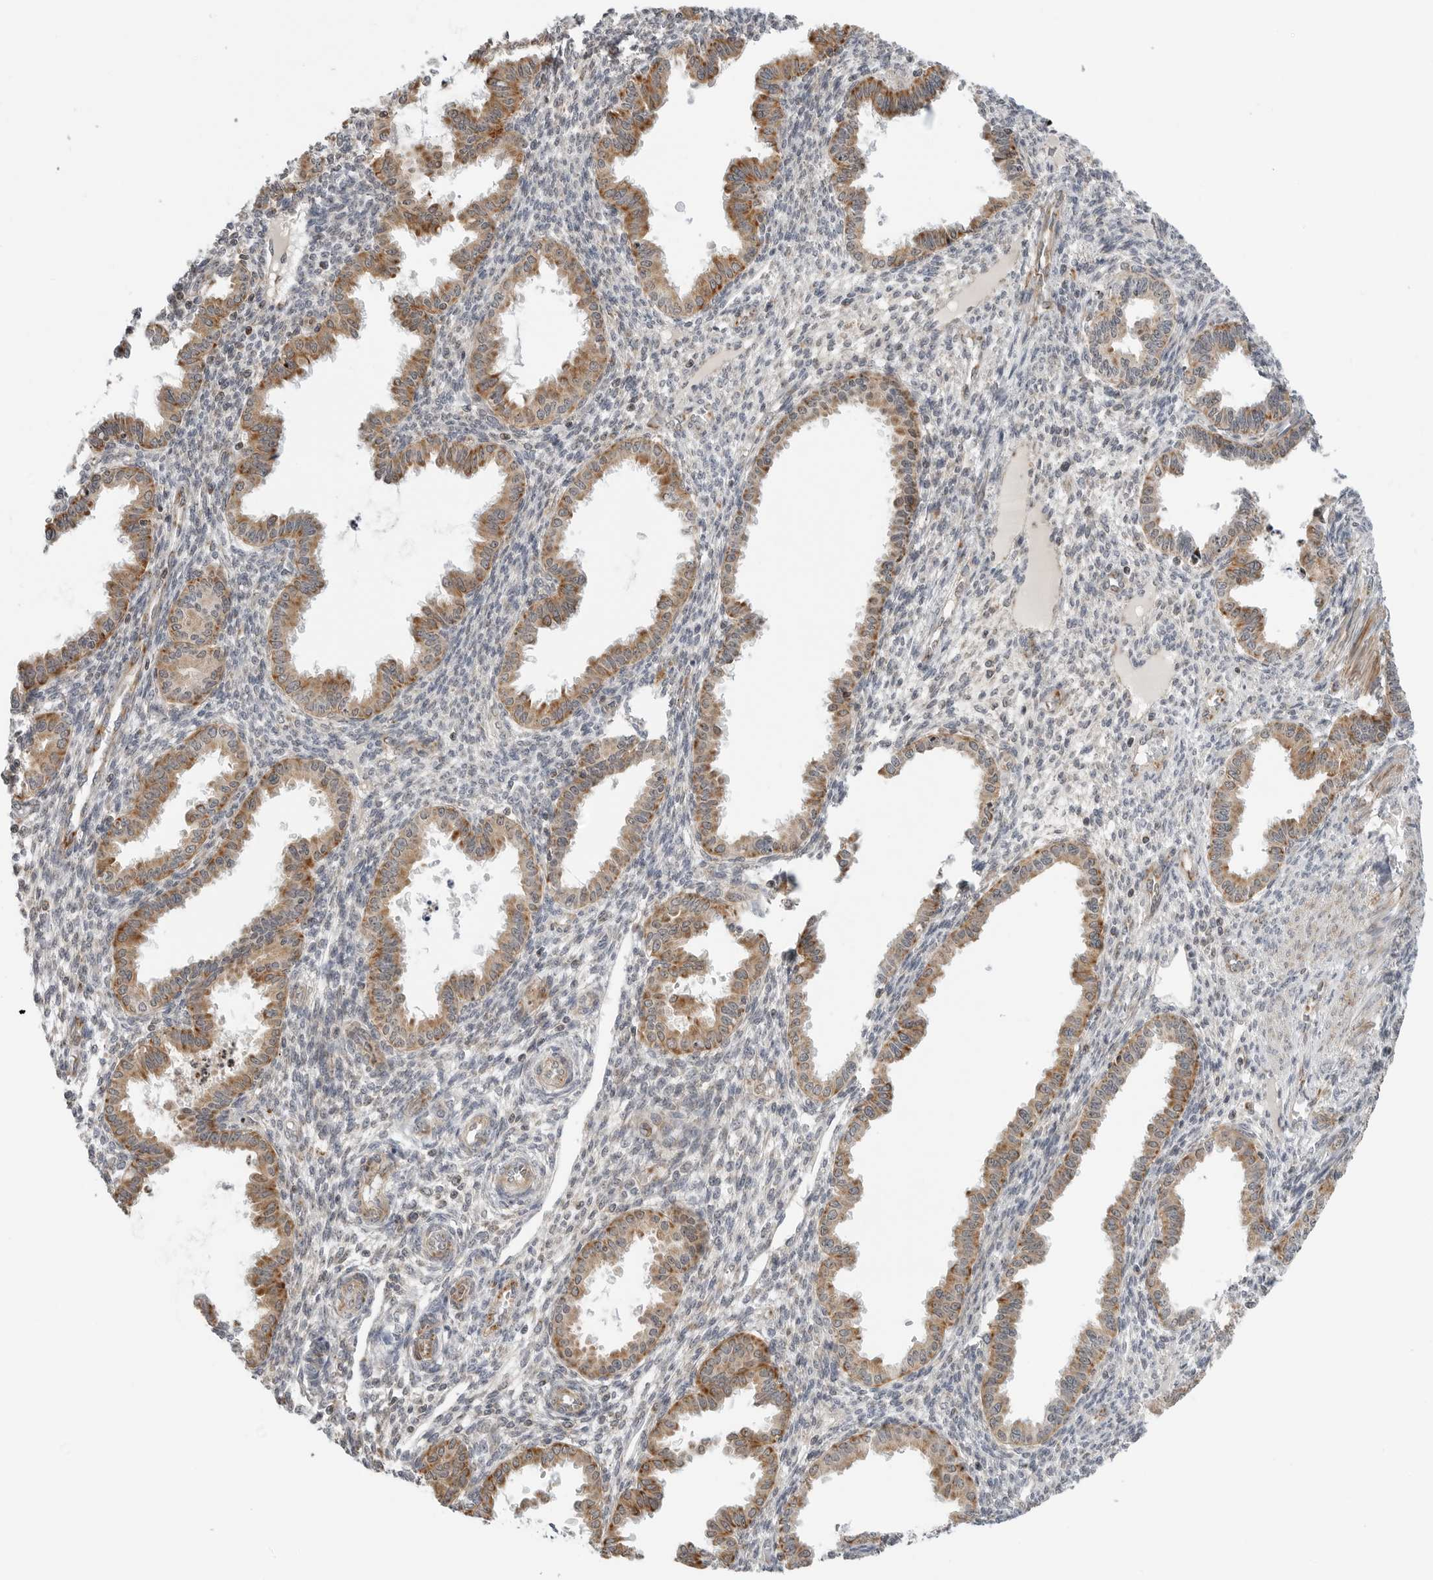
{"staining": {"intensity": "negative", "quantity": "none", "location": "none"}, "tissue": "endometrium", "cell_type": "Cells in endometrial stroma", "image_type": "normal", "snomed": [{"axis": "morphology", "description": "Normal tissue, NOS"}, {"axis": "topography", "description": "Endometrium"}], "caption": "An image of human endometrium is negative for staining in cells in endometrial stroma. The staining was performed using DAB (3,3'-diaminobenzidine) to visualize the protein expression in brown, while the nuclei were stained in blue with hematoxylin (Magnification: 20x).", "gene": "PEX2", "patient": {"sex": "female", "age": 33}}